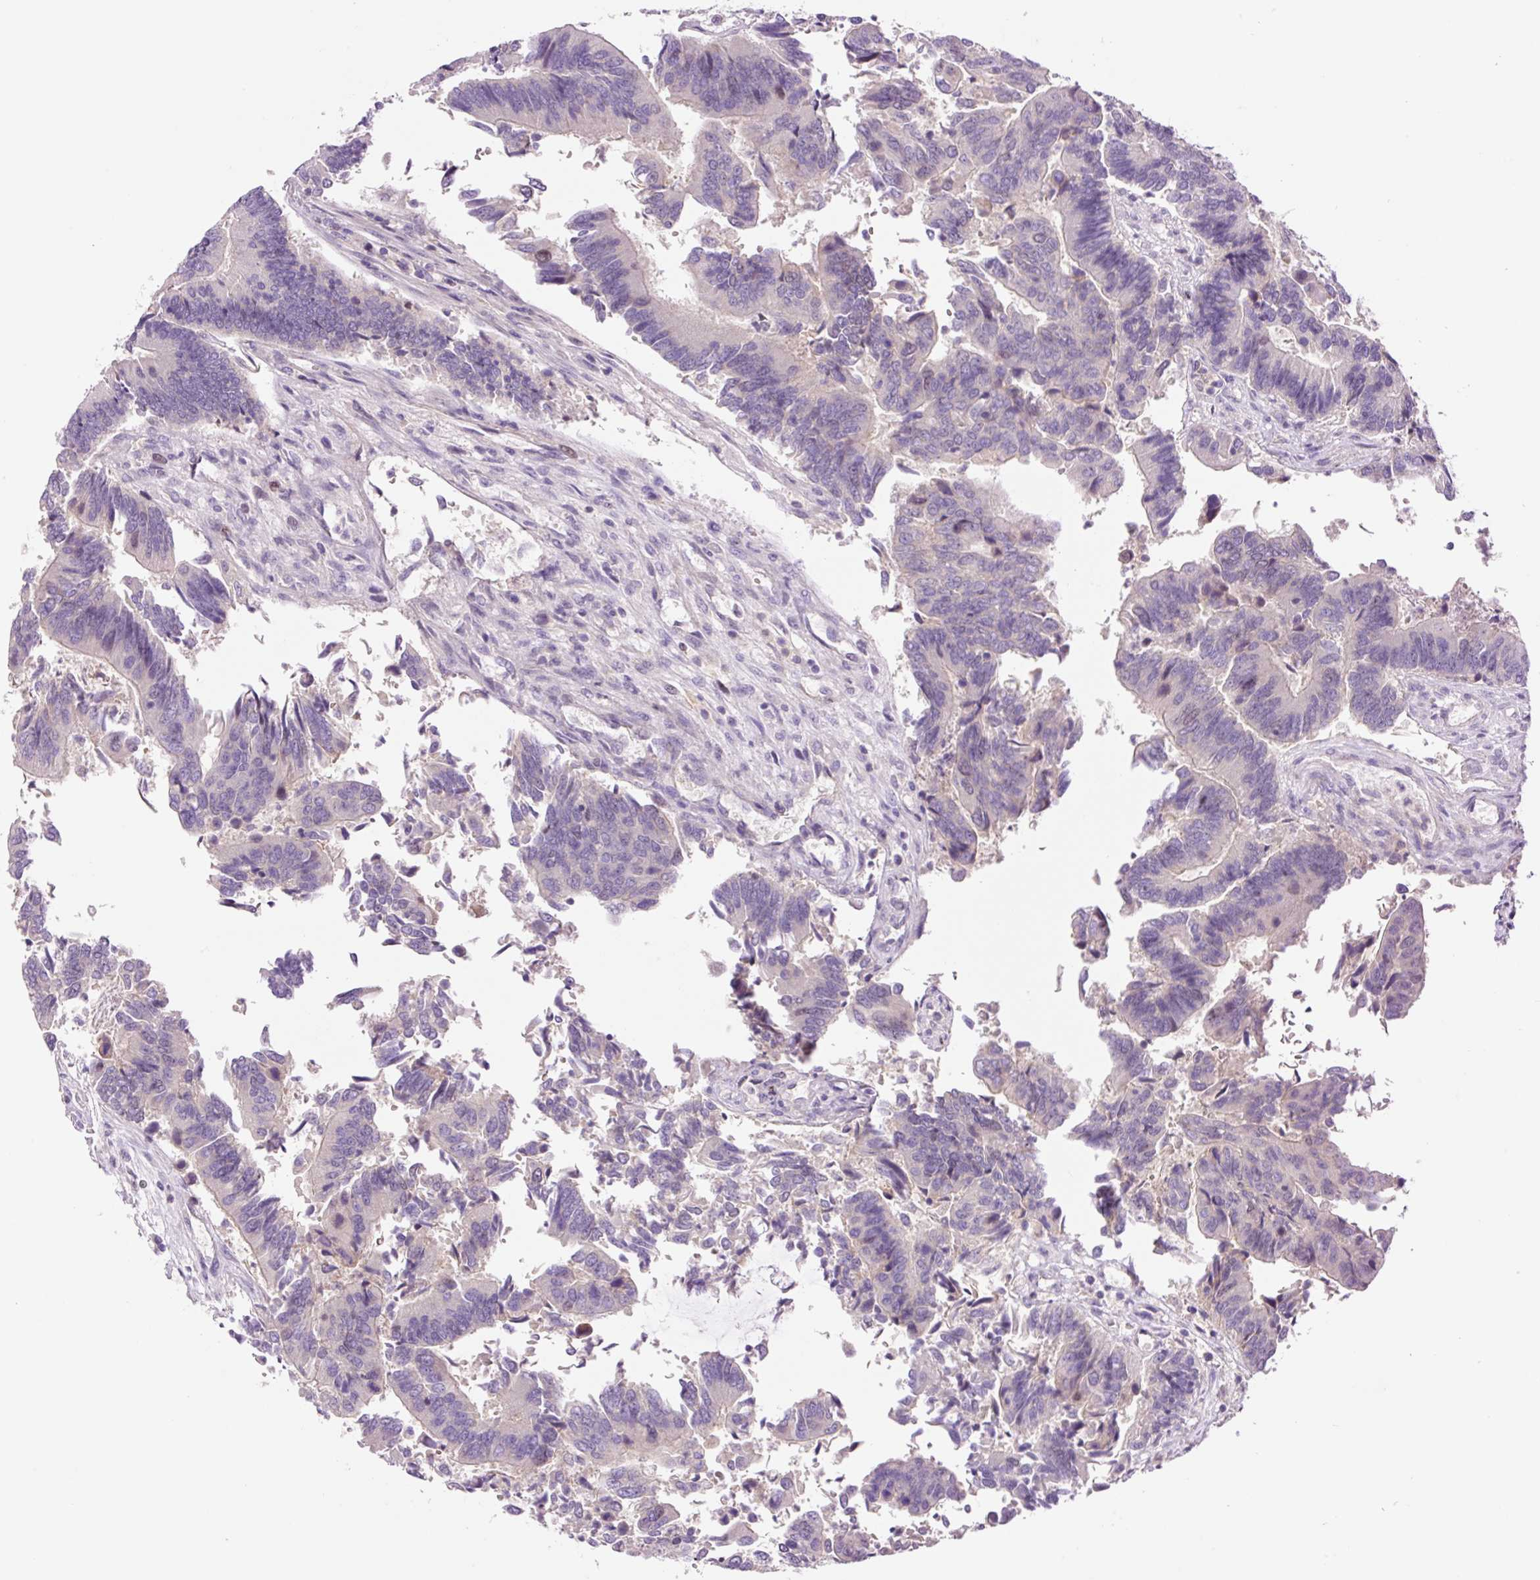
{"staining": {"intensity": "weak", "quantity": "<25%", "location": "nuclear"}, "tissue": "colorectal cancer", "cell_type": "Tumor cells", "image_type": "cancer", "snomed": [{"axis": "morphology", "description": "Adenocarcinoma, NOS"}, {"axis": "topography", "description": "Colon"}], "caption": "This is a micrograph of IHC staining of adenocarcinoma (colorectal), which shows no positivity in tumor cells.", "gene": "DPPA4", "patient": {"sex": "female", "age": 67}}